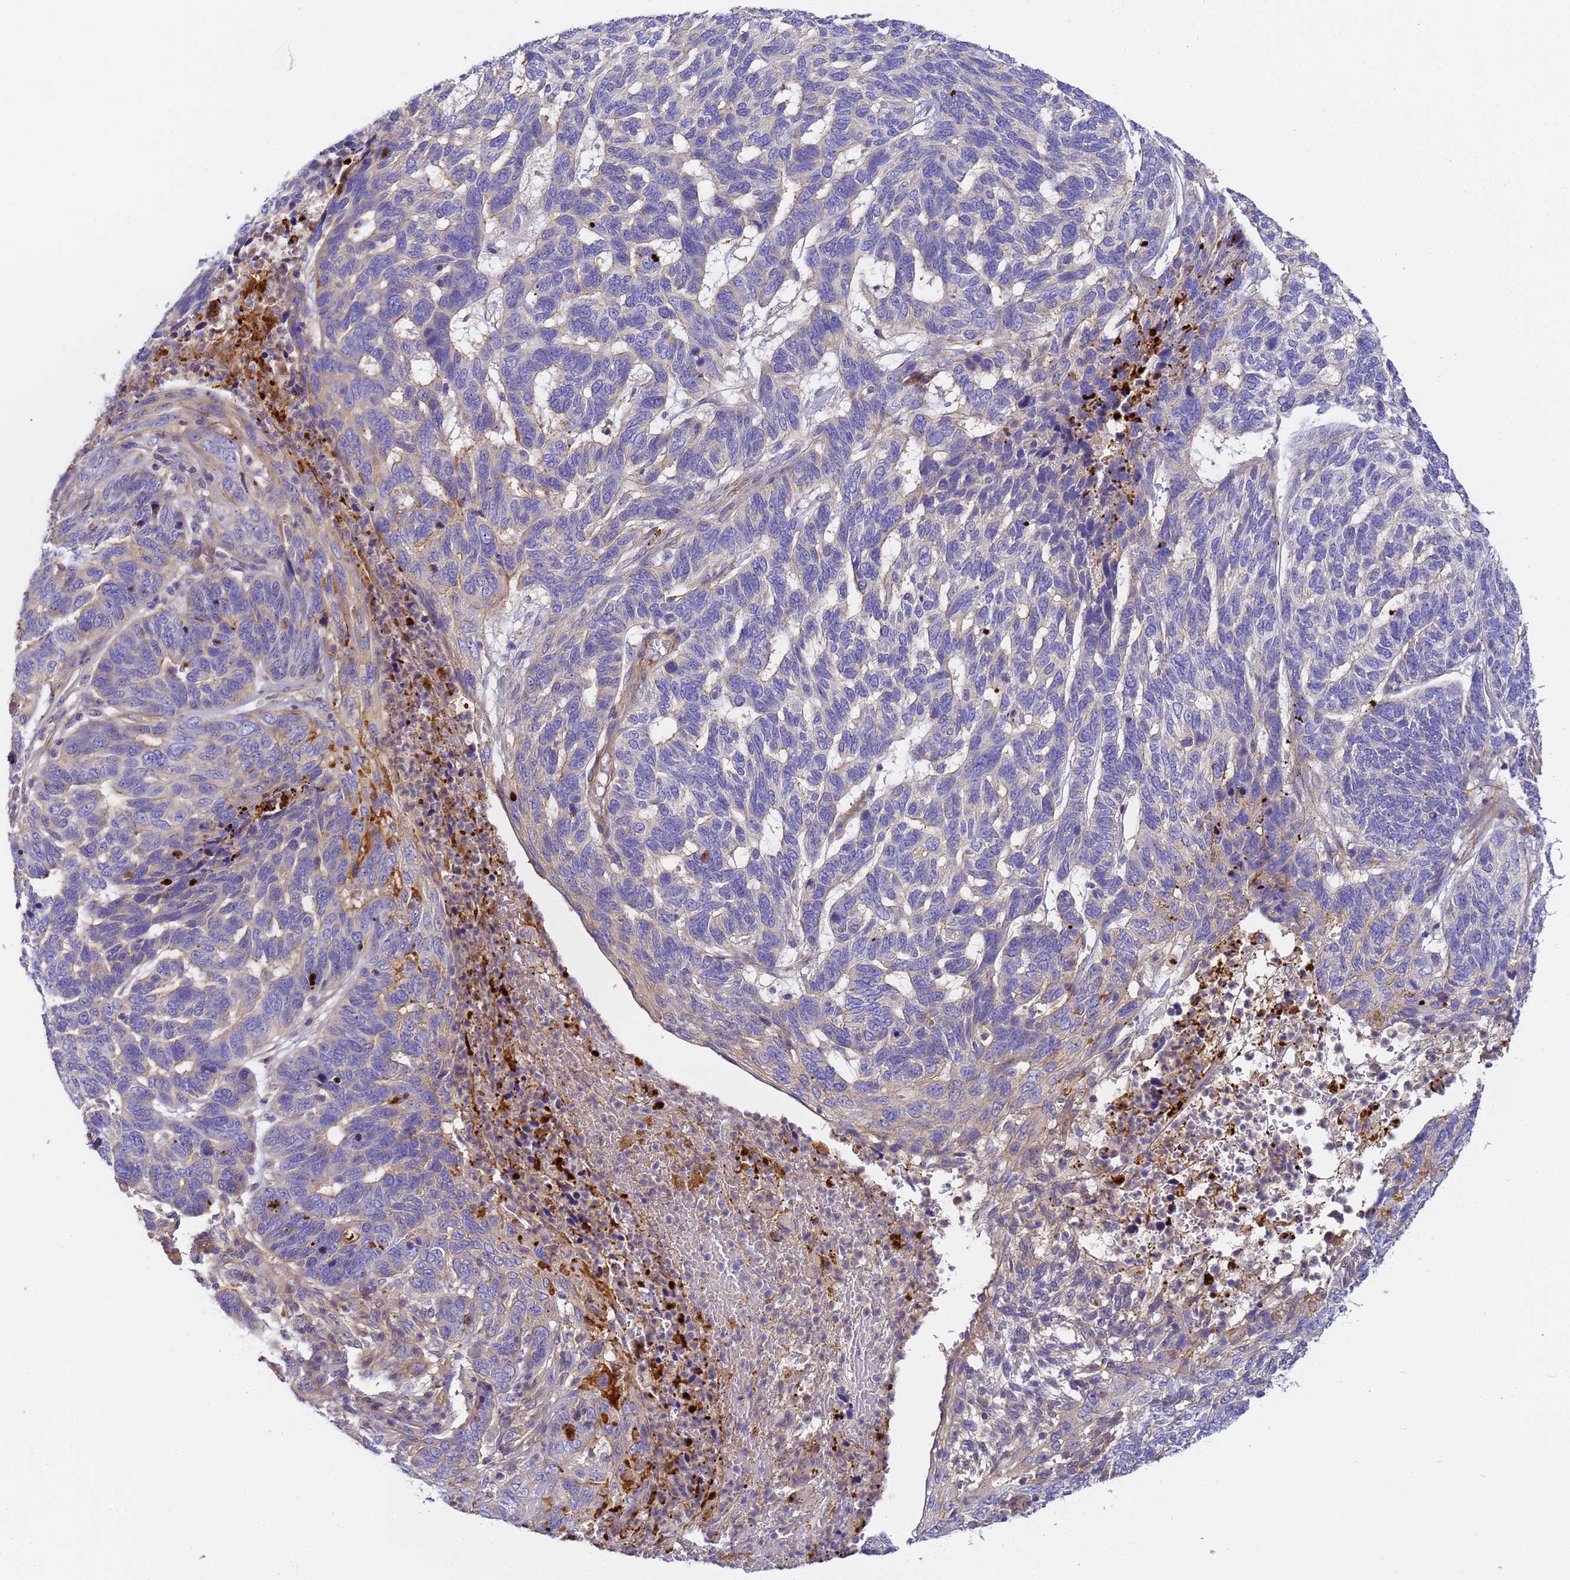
{"staining": {"intensity": "weak", "quantity": "<25%", "location": "cytoplasmic/membranous"}, "tissue": "skin cancer", "cell_type": "Tumor cells", "image_type": "cancer", "snomed": [{"axis": "morphology", "description": "Basal cell carcinoma"}, {"axis": "topography", "description": "Skin"}], "caption": "Tumor cells are negative for protein expression in human skin cancer (basal cell carcinoma).", "gene": "MYL12A", "patient": {"sex": "female", "age": 65}}